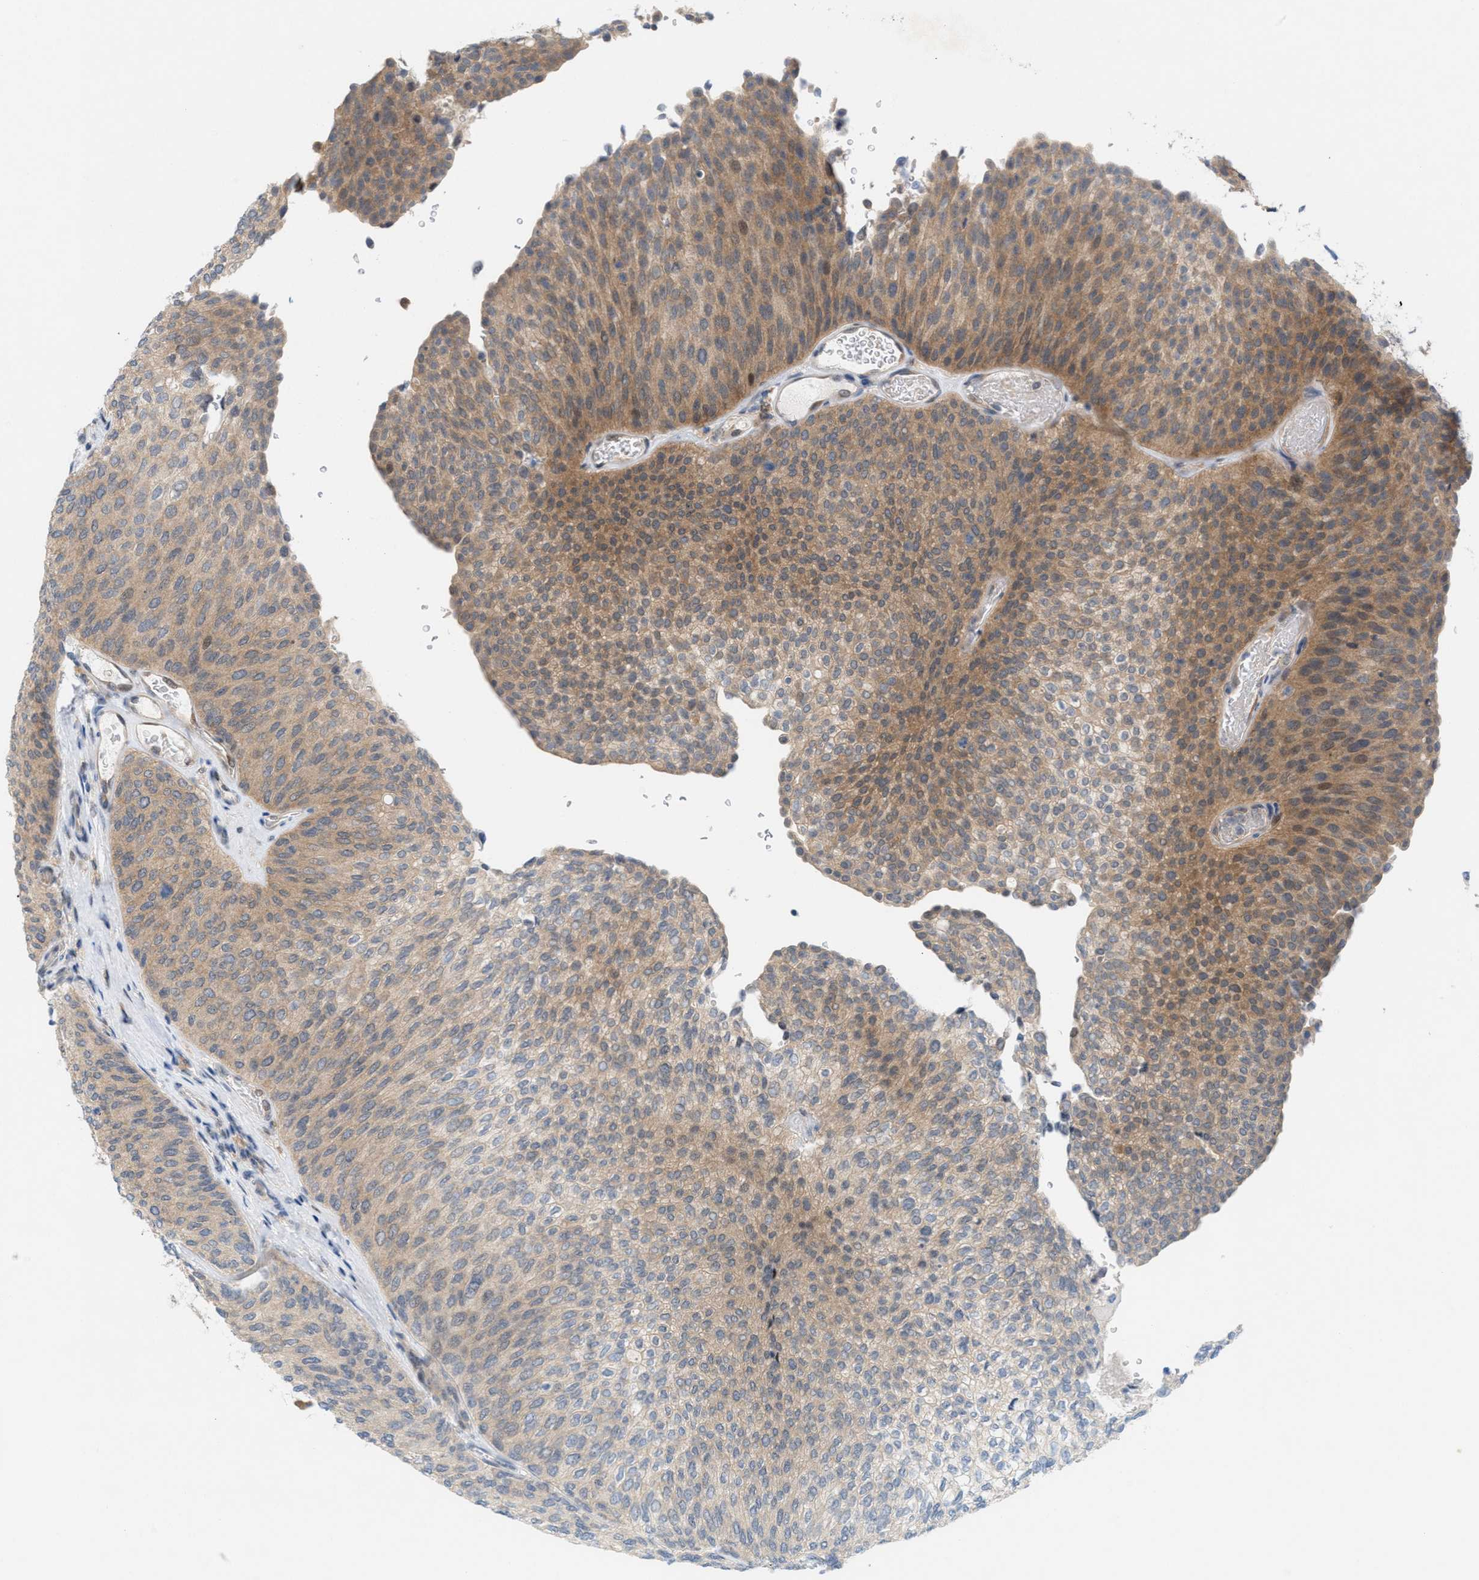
{"staining": {"intensity": "moderate", "quantity": "25%-75%", "location": "cytoplasmic/membranous"}, "tissue": "urothelial cancer", "cell_type": "Tumor cells", "image_type": "cancer", "snomed": [{"axis": "morphology", "description": "Urothelial carcinoma, Low grade"}, {"axis": "topography", "description": "Urinary bladder"}], "caption": "Immunohistochemical staining of human low-grade urothelial carcinoma reveals moderate cytoplasmic/membranous protein positivity in about 25%-75% of tumor cells. (DAB IHC with brightfield microscopy, high magnification).", "gene": "WIPI2", "patient": {"sex": "female", "age": 79}}